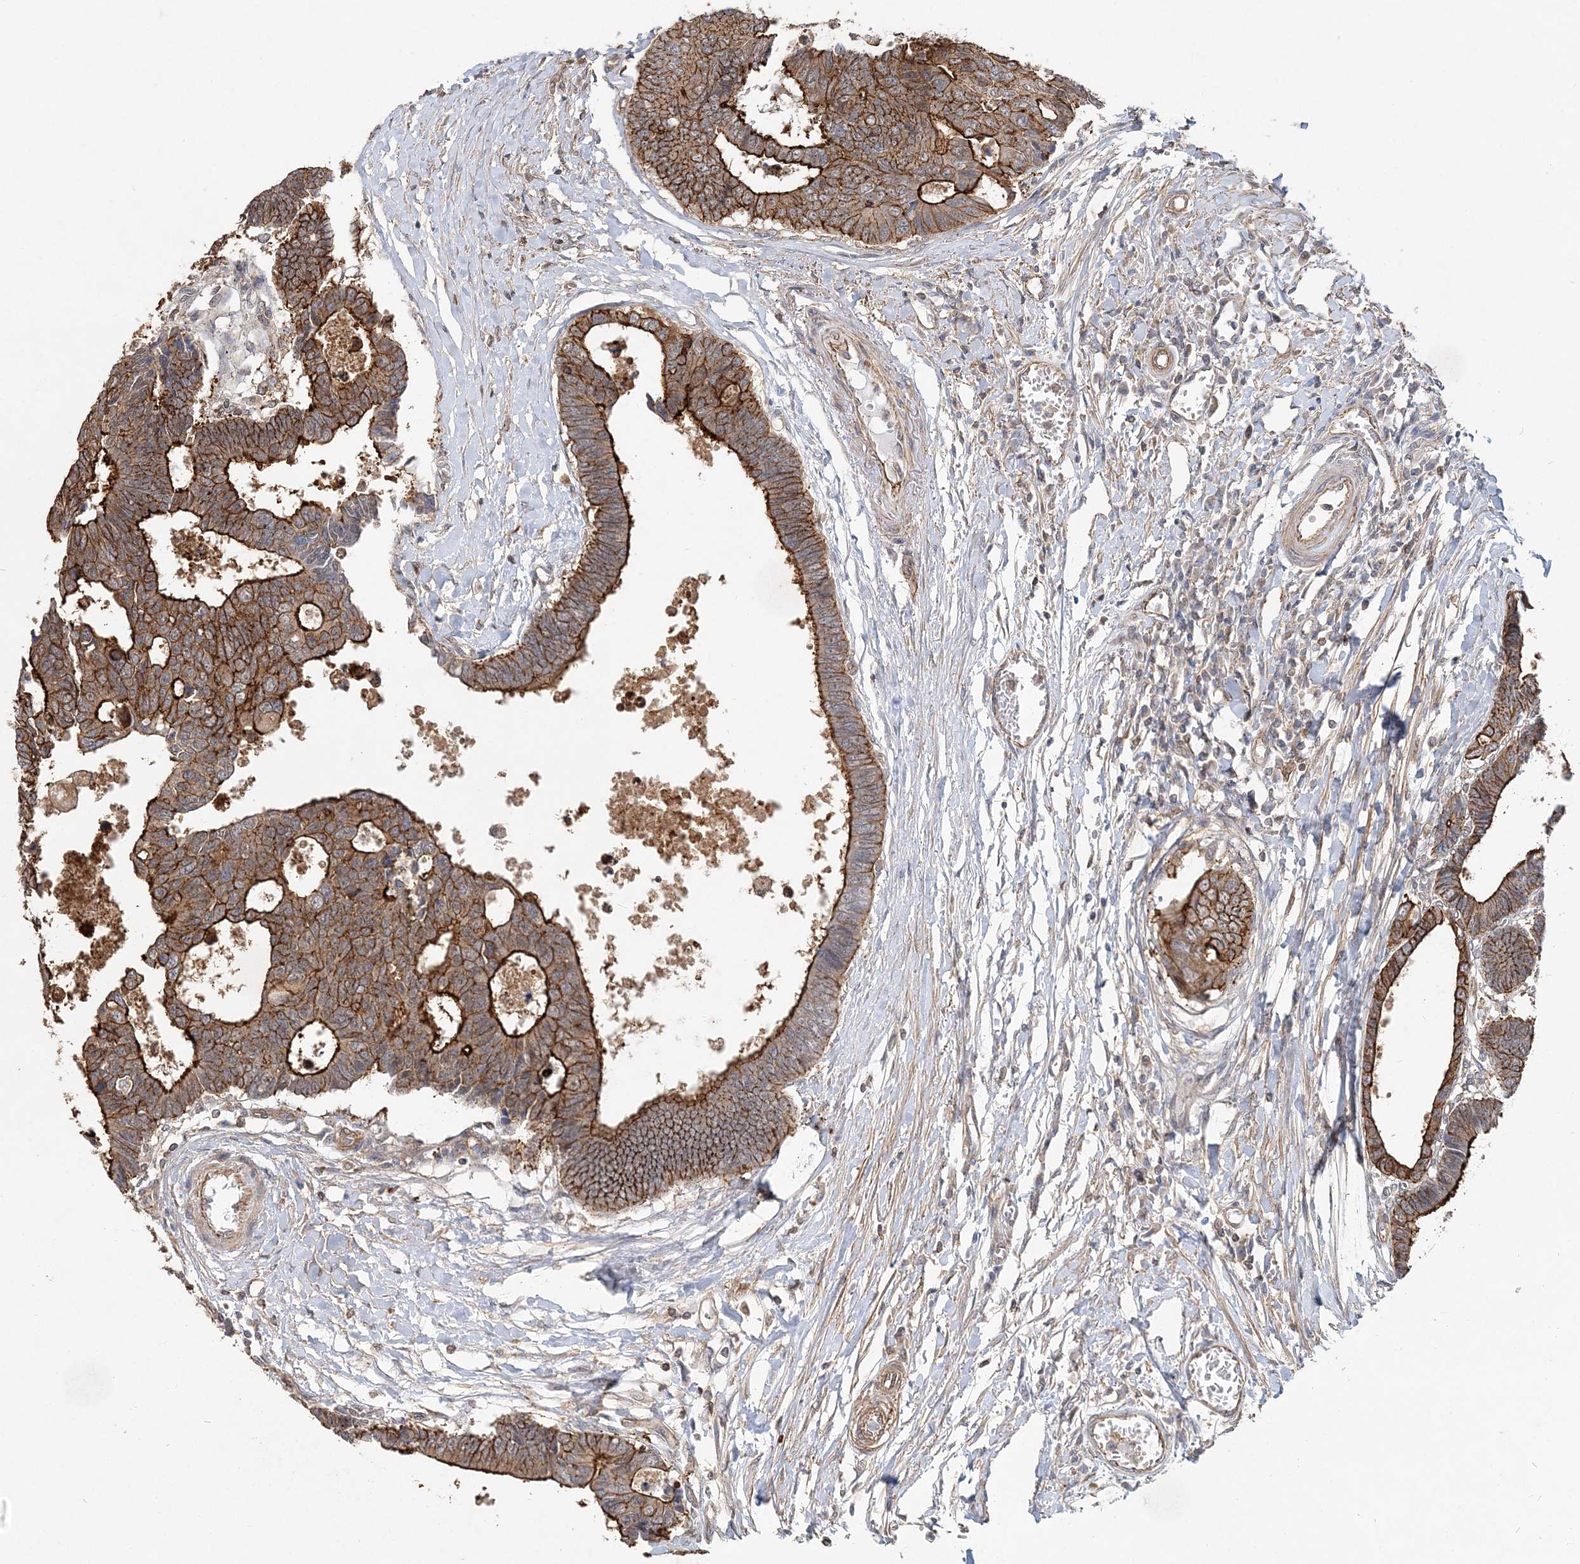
{"staining": {"intensity": "strong", "quantity": ">75%", "location": "cytoplasmic/membranous"}, "tissue": "colorectal cancer", "cell_type": "Tumor cells", "image_type": "cancer", "snomed": [{"axis": "morphology", "description": "Adenocarcinoma, NOS"}, {"axis": "topography", "description": "Rectum"}], "caption": "Human colorectal adenocarcinoma stained with a protein marker shows strong staining in tumor cells.", "gene": "MAT2B", "patient": {"sex": "male", "age": 84}}